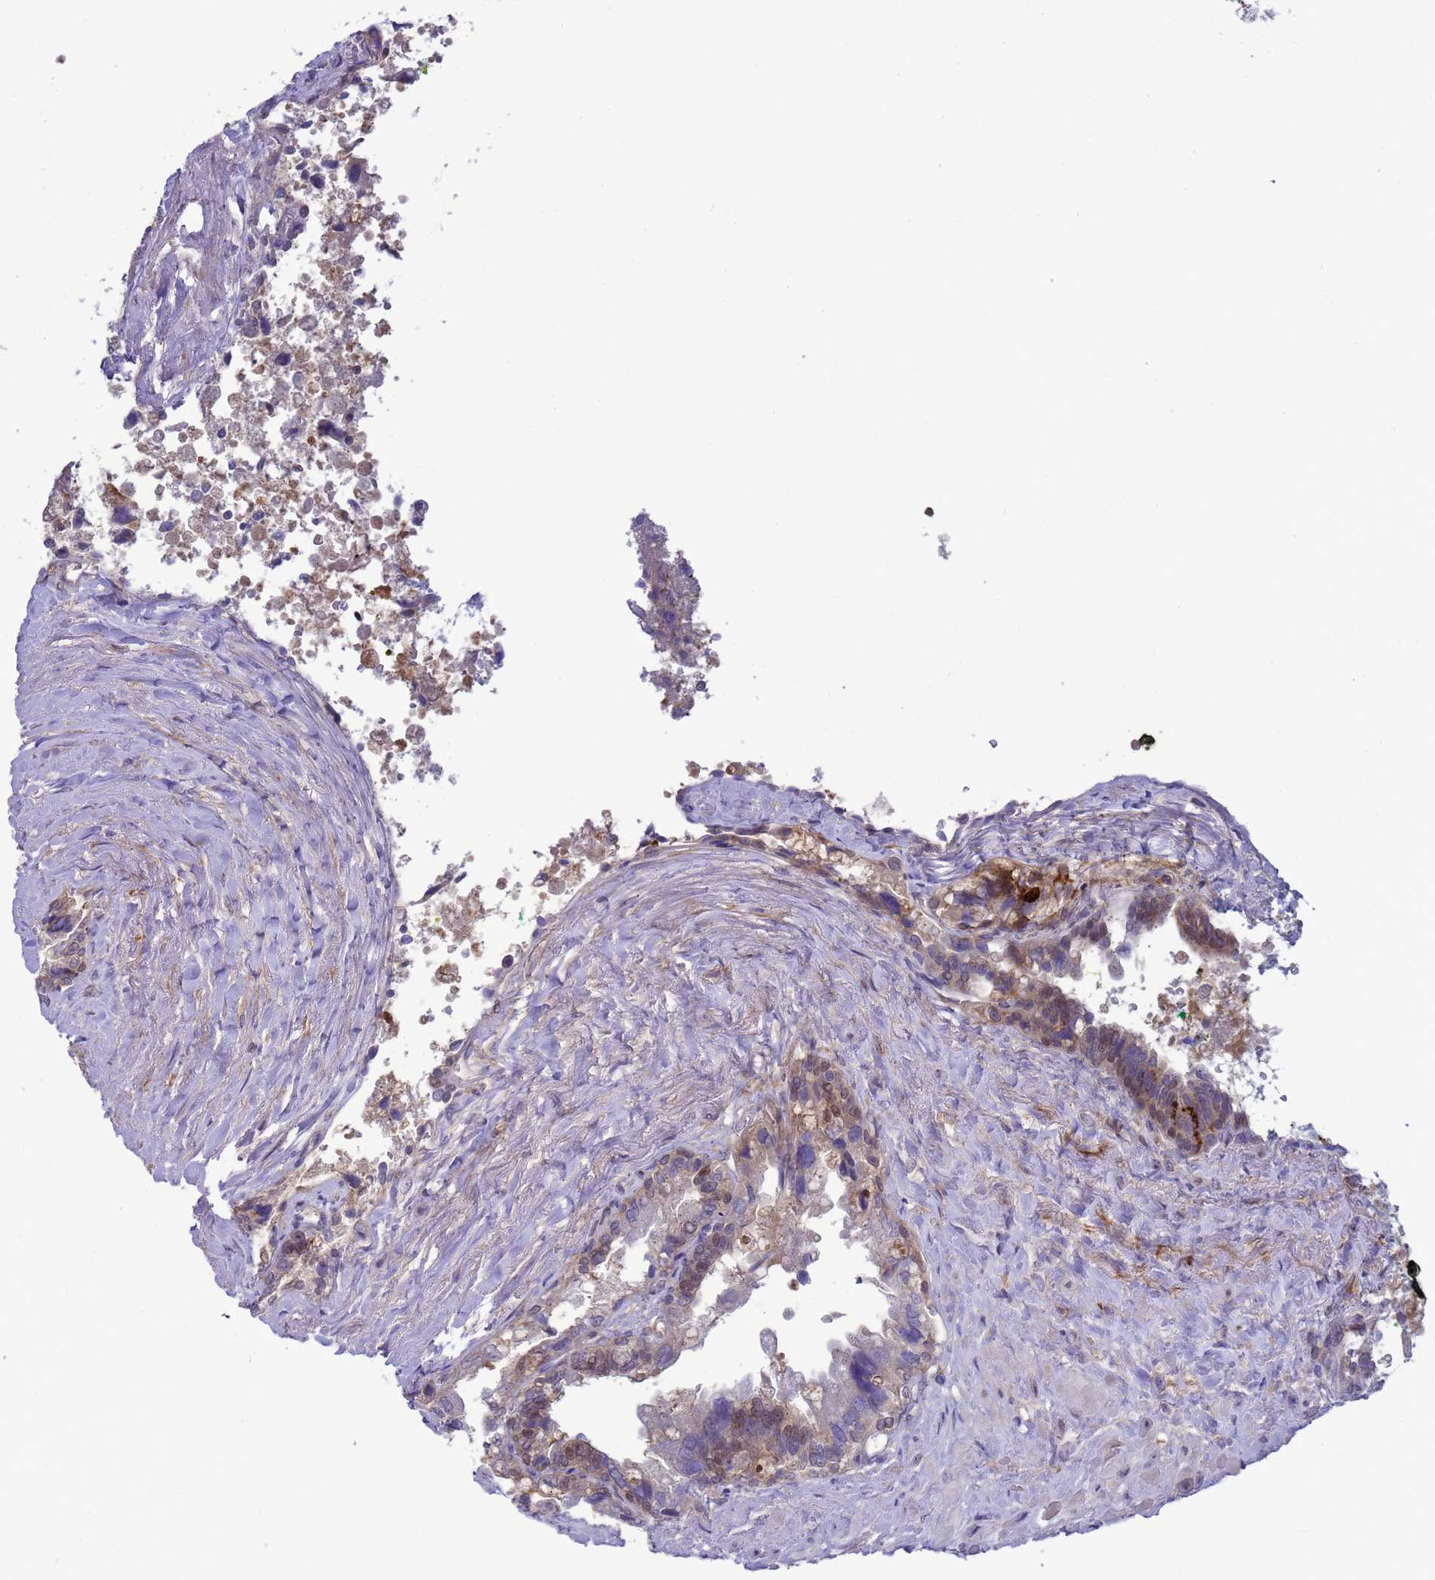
{"staining": {"intensity": "weak", "quantity": "<25%", "location": "cytoplasmic/membranous,nuclear"}, "tissue": "seminal vesicle", "cell_type": "Glandular cells", "image_type": "normal", "snomed": [{"axis": "morphology", "description": "Normal tissue, NOS"}, {"axis": "topography", "description": "Seminal veicle"}, {"axis": "topography", "description": "Peripheral nerve tissue"}], "caption": "A high-resolution histopathology image shows immunohistochemistry staining of unremarkable seminal vesicle, which shows no significant staining in glandular cells.", "gene": "GJA10", "patient": {"sex": "male", "age": 60}}